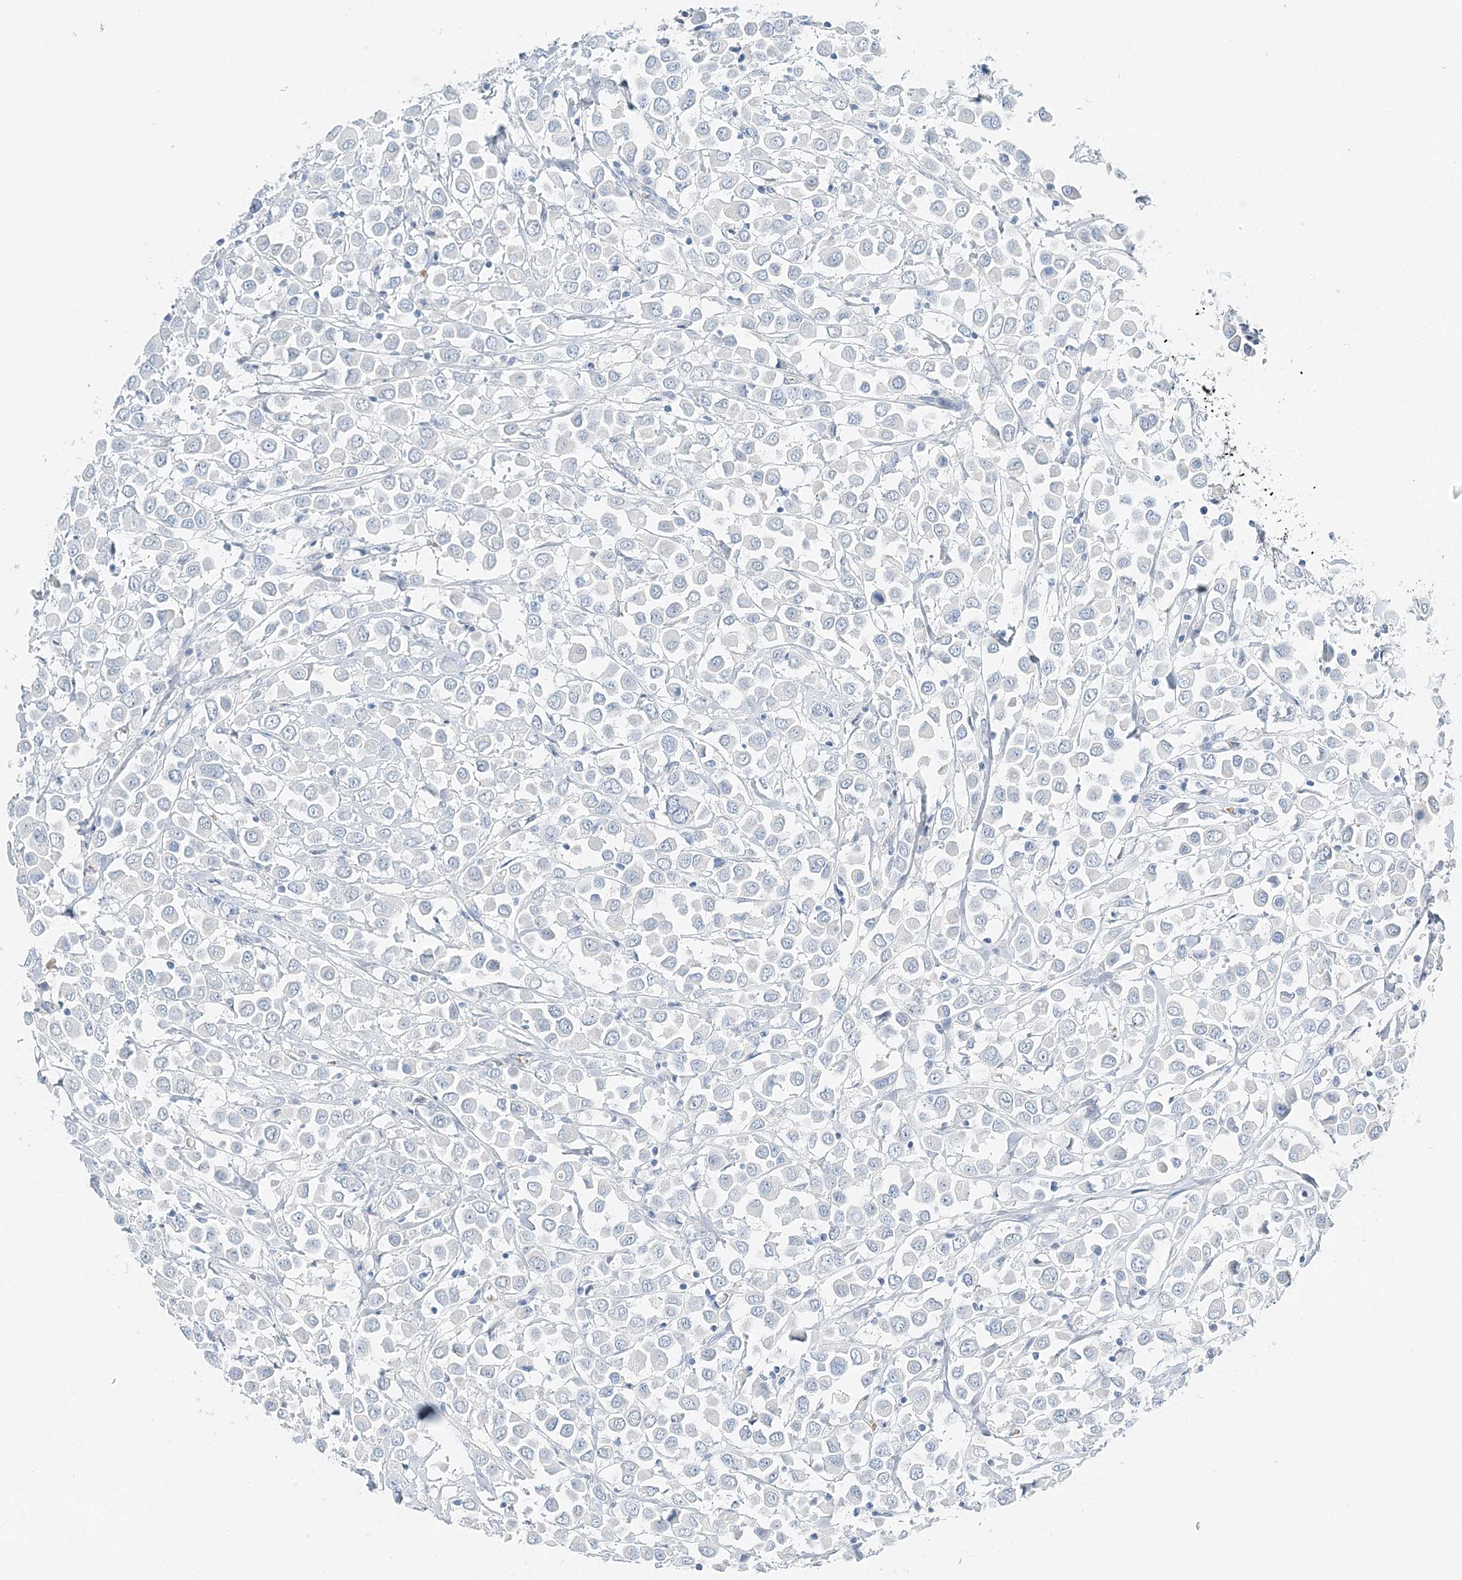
{"staining": {"intensity": "negative", "quantity": "none", "location": "none"}, "tissue": "breast cancer", "cell_type": "Tumor cells", "image_type": "cancer", "snomed": [{"axis": "morphology", "description": "Duct carcinoma"}, {"axis": "topography", "description": "Breast"}], "caption": "The immunohistochemistry (IHC) image has no significant expression in tumor cells of breast intraductal carcinoma tissue. The staining was performed using DAB (3,3'-diaminobenzidine) to visualize the protein expression in brown, while the nuclei were stained in blue with hematoxylin (Magnification: 20x).", "gene": "VILL", "patient": {"sex": "female", "age": 61}}